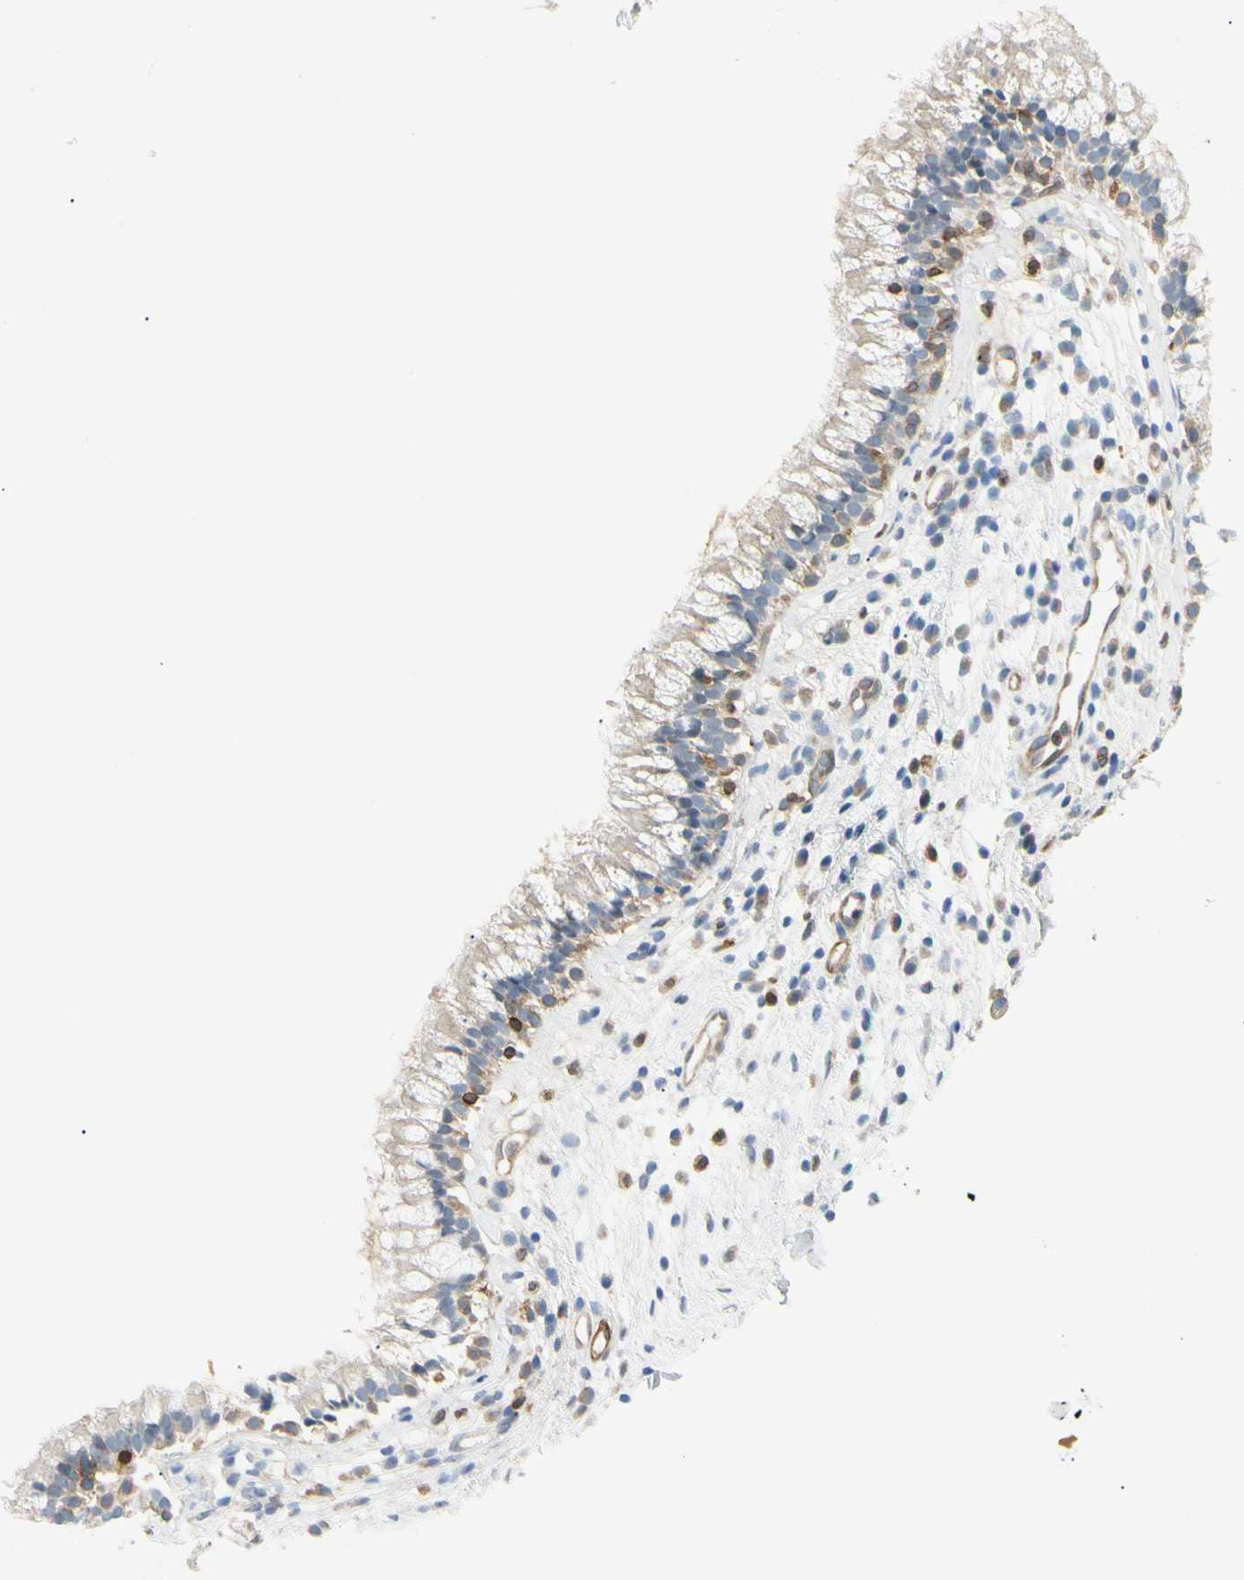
{"staining": {"intensity": "negative", "quantity": "none", "location": "none"}, "tissue": "nasopharynx", "cell_type": "Respiratory epithelial cells", "image_type": "normal", "snomed": [{"axis": "morphology", "description": "Normal tissue, NOS"}, {"axis": "topography", "description": "Nasopharynx"}], "caption": "Immunohistochemistry (IHC) image of normal nasopharynx: nasopharynx stained with DAB demonstrates no significant protein staining in respiratory epithelial cells.", "gene": "LPCAT2", "patient": {"sex": "male", "age": 21}}